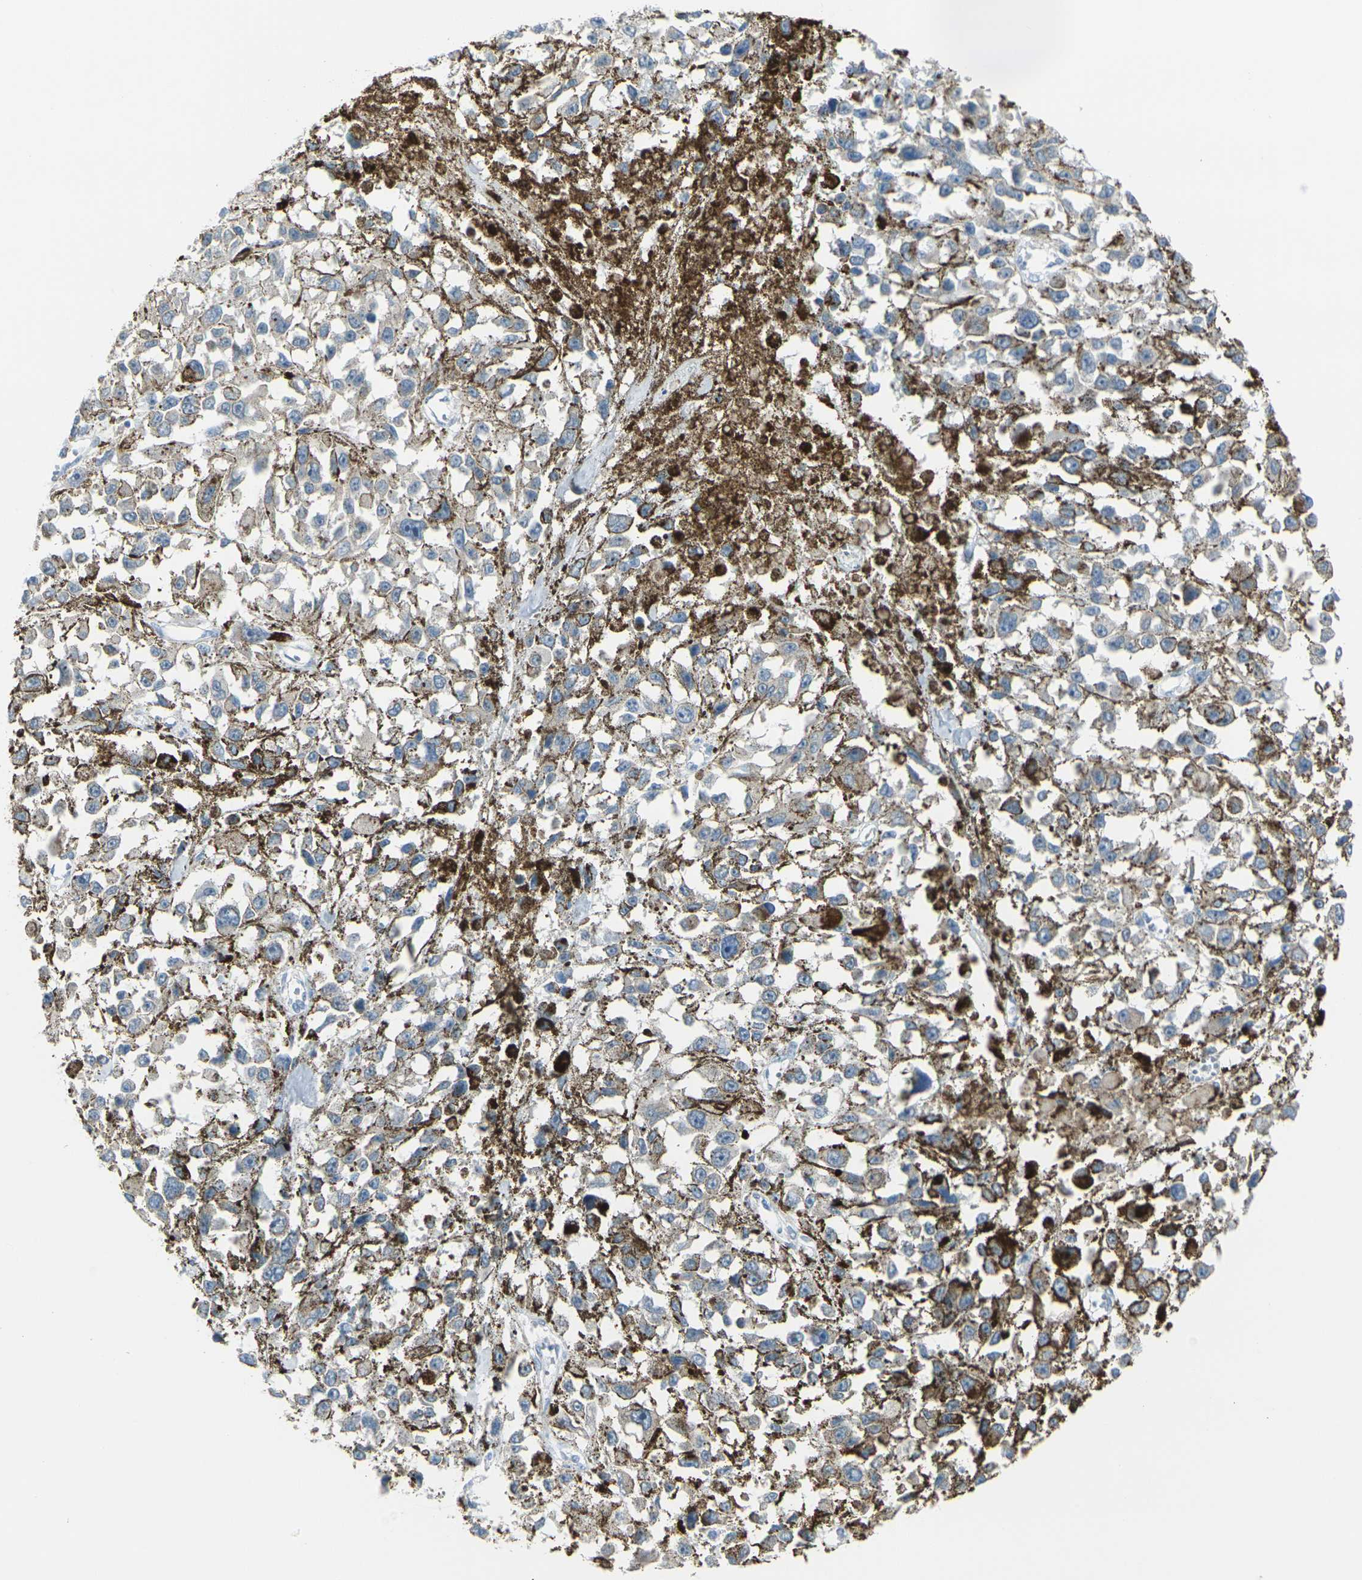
{"staining": {"intensity": "negative", "quantity": "none", "location": "none"}, "tissue": "melanoma", "cell_type": "Tumor cells", "image_type": "cancer", "snomed": [{"axis": "morphology", "description": "Malignant melanoma, Metastatic site"}, {"axis": "topography", "description": "Lymph node"}], "caption": "A photomicrograph of melanoma stained for a protein shows no brown staining in tumor cells.", "gene": "ANKRD46", "patient": {"sex": "male", "age": 59}}